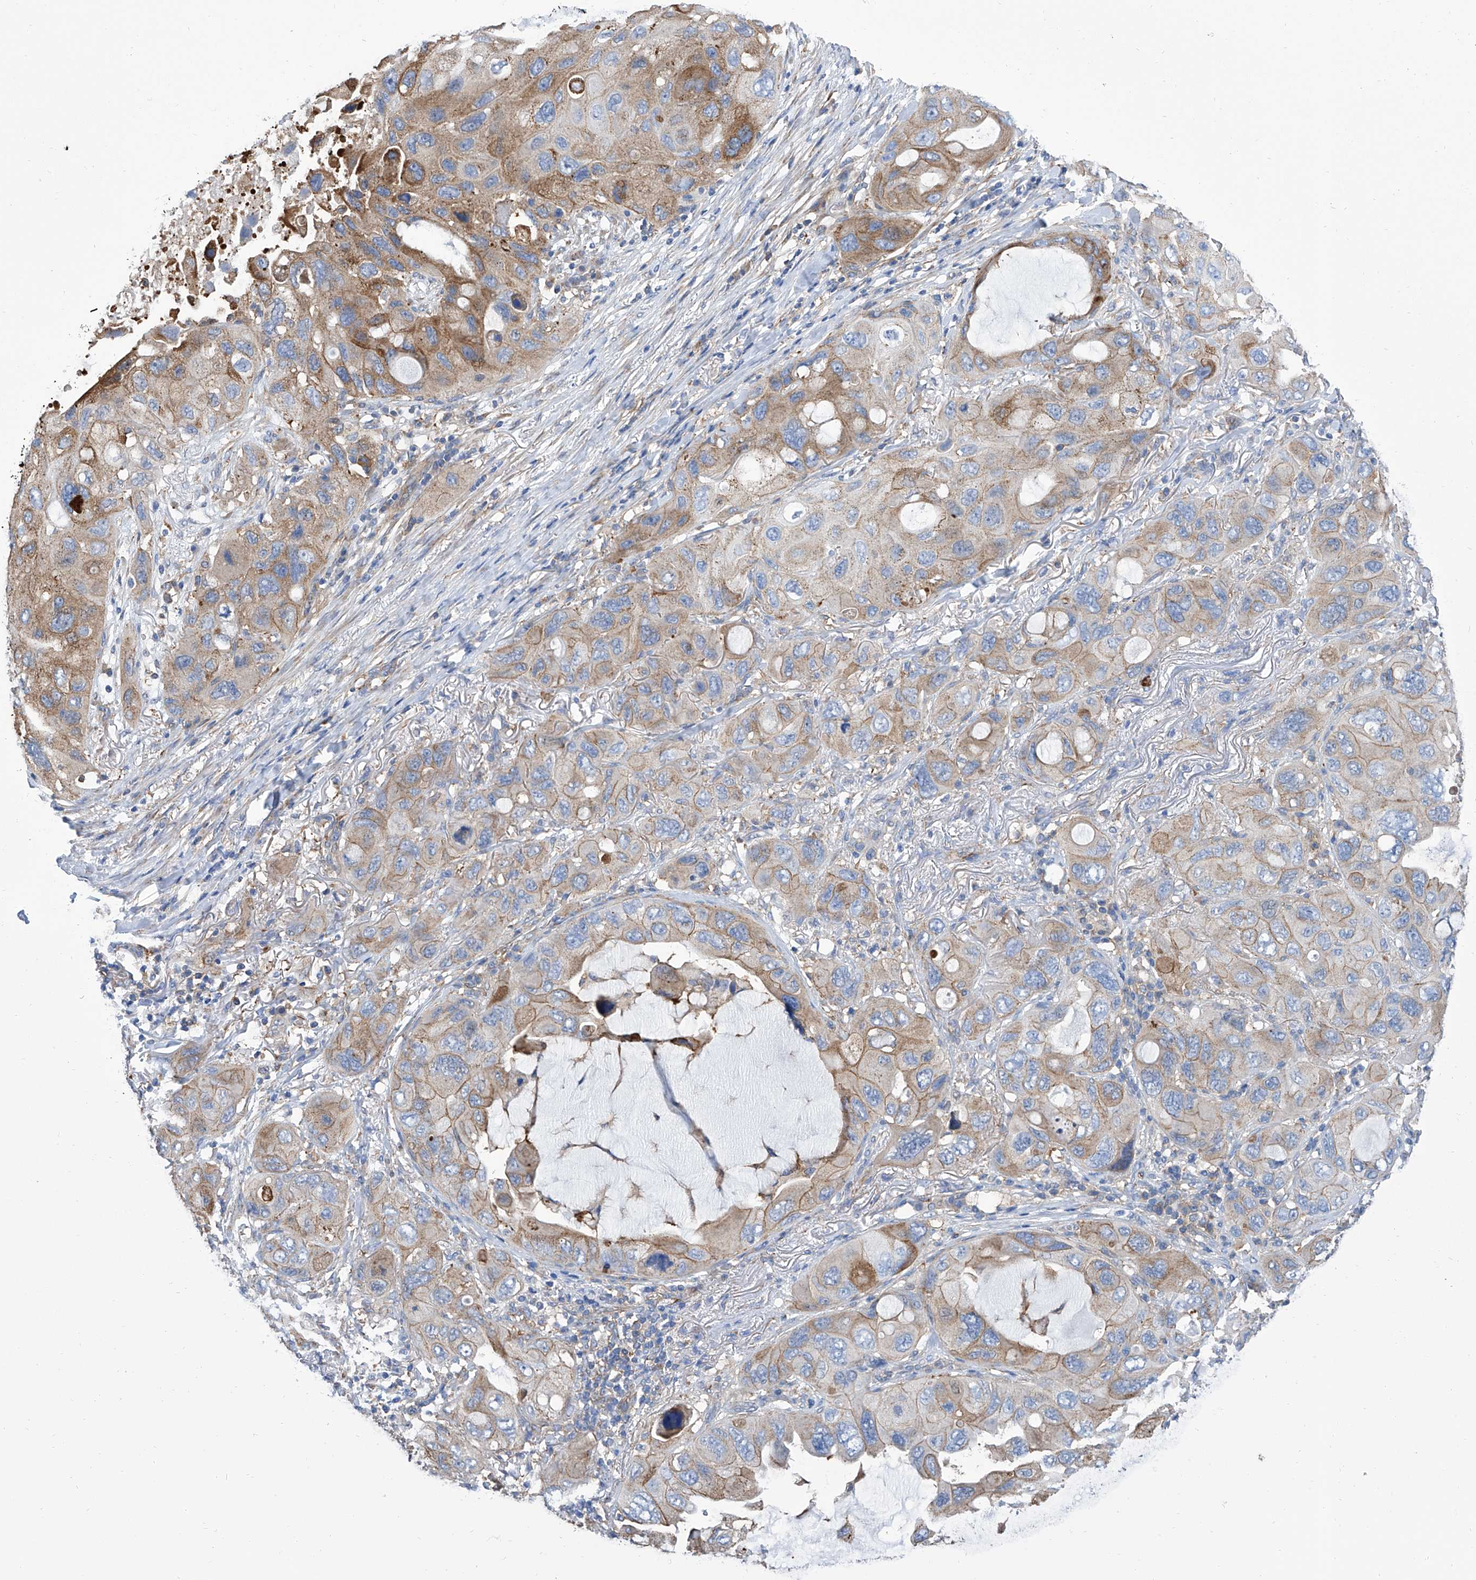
{"staining": {"intensity": "moderate", "quantity": "25%-75%", "location": "cytoplasmic/membranous"}, "tissue": "lung cancer", "cell_type": "Tumor cells", "image_type": "cancer", "snomed": [{"axis": "morphology", "description": "Squamous cell carcinoma, NOS"}, {"axis": "topography", "description": "Lung"}], "caption": "This is a photomicrograph of immunohistochemistry staining of lung squamous cell carcinoma, which shows moderate staining in the cytoplasmic/membranous of tumor cells.", "gene": "GPT", "patient": {"sex": "female", "age": 73}}